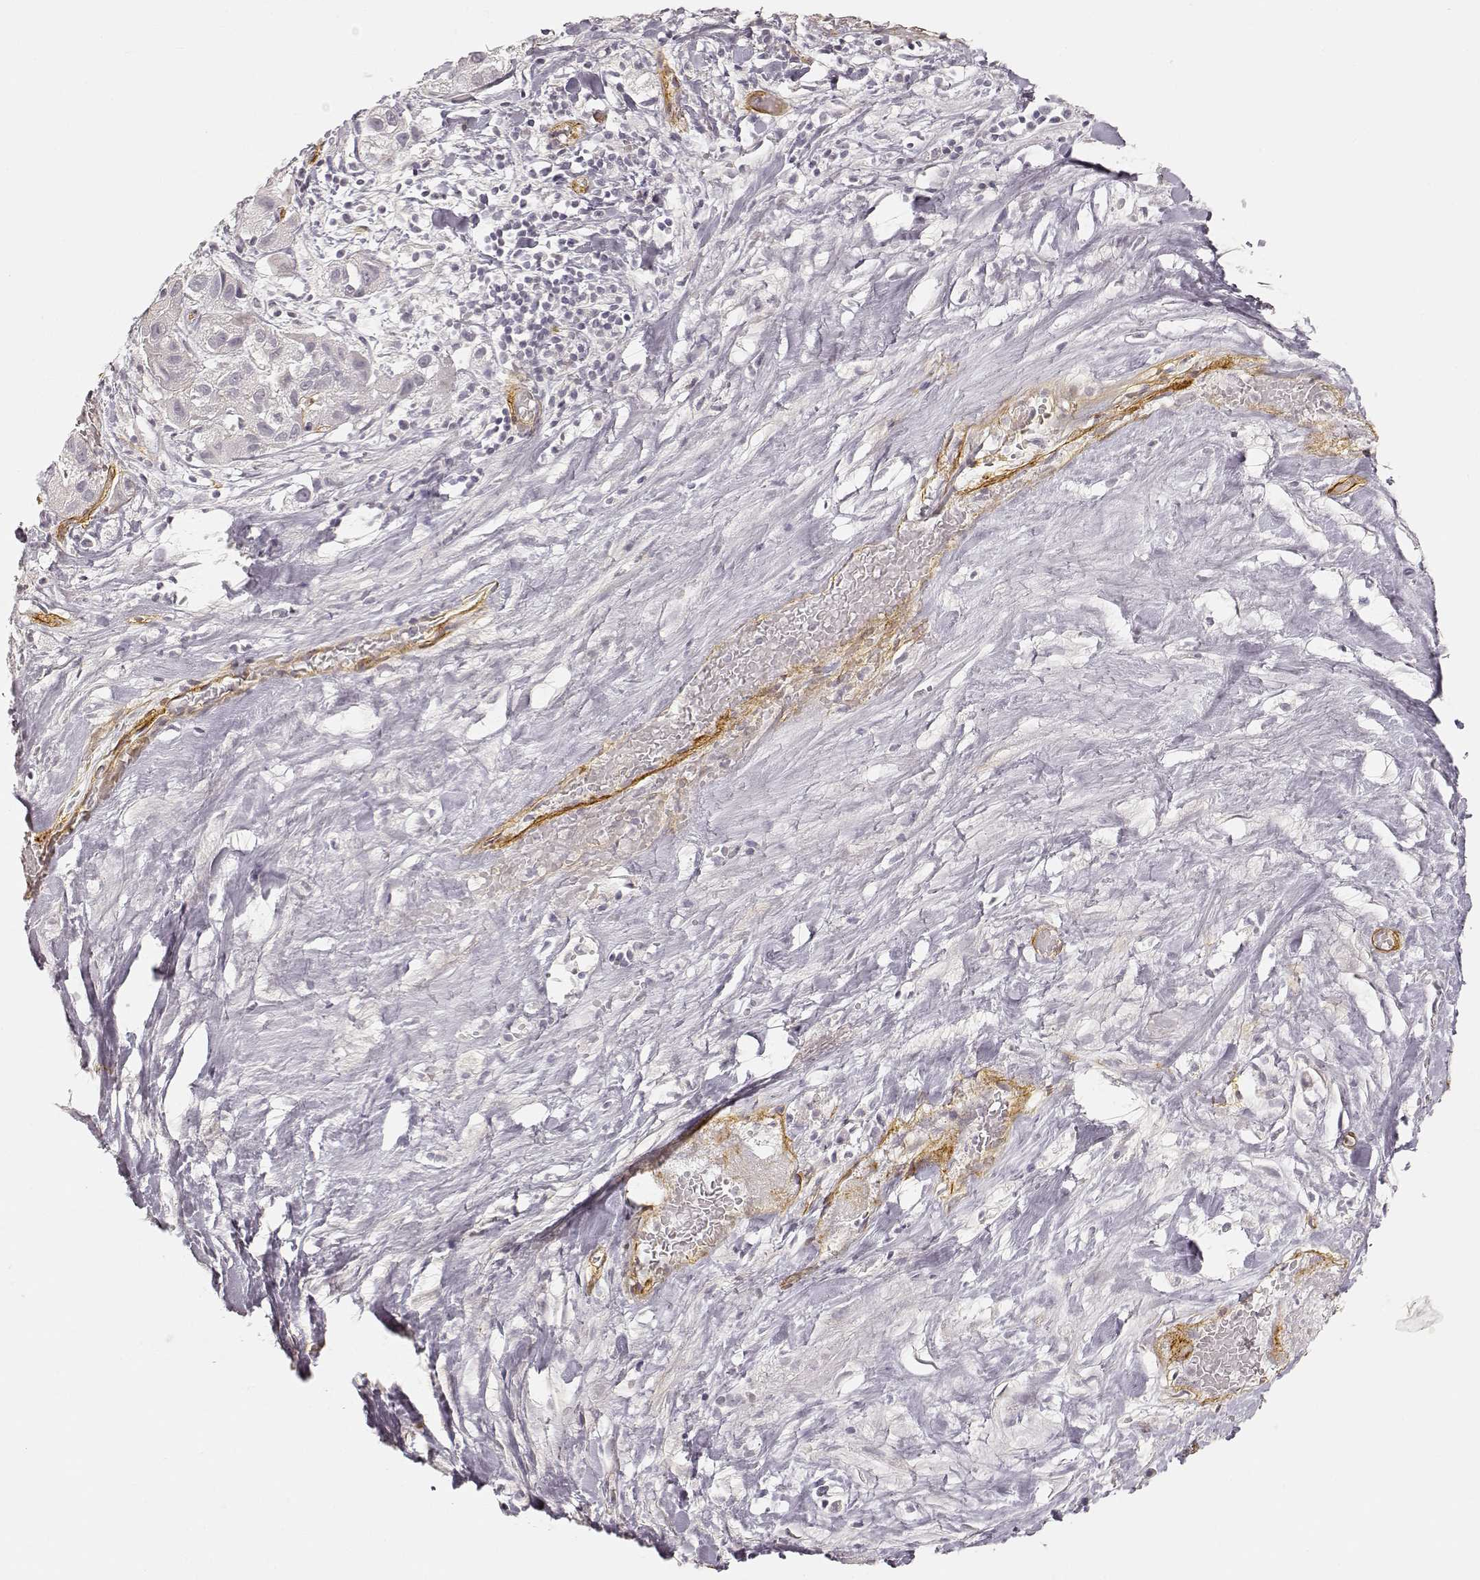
{"staining": {"intensity": "negative", "quantity": "none", "location": "none"}, "tissue": "liver cancer", "cell_type": "Tumor cells", "image_type": "cancer", "snomed": [{"axis": "morphology", "description": "Cholangiocarcinoma"}, {"axis": "topography", "description": "Liver"}], "caption": "This is an IHC image of cholangiocarcinoma (liver). There is no staining in tumor cells.", "gene": "LAMA4", "patient": {"sex": "female", "age": 52}}